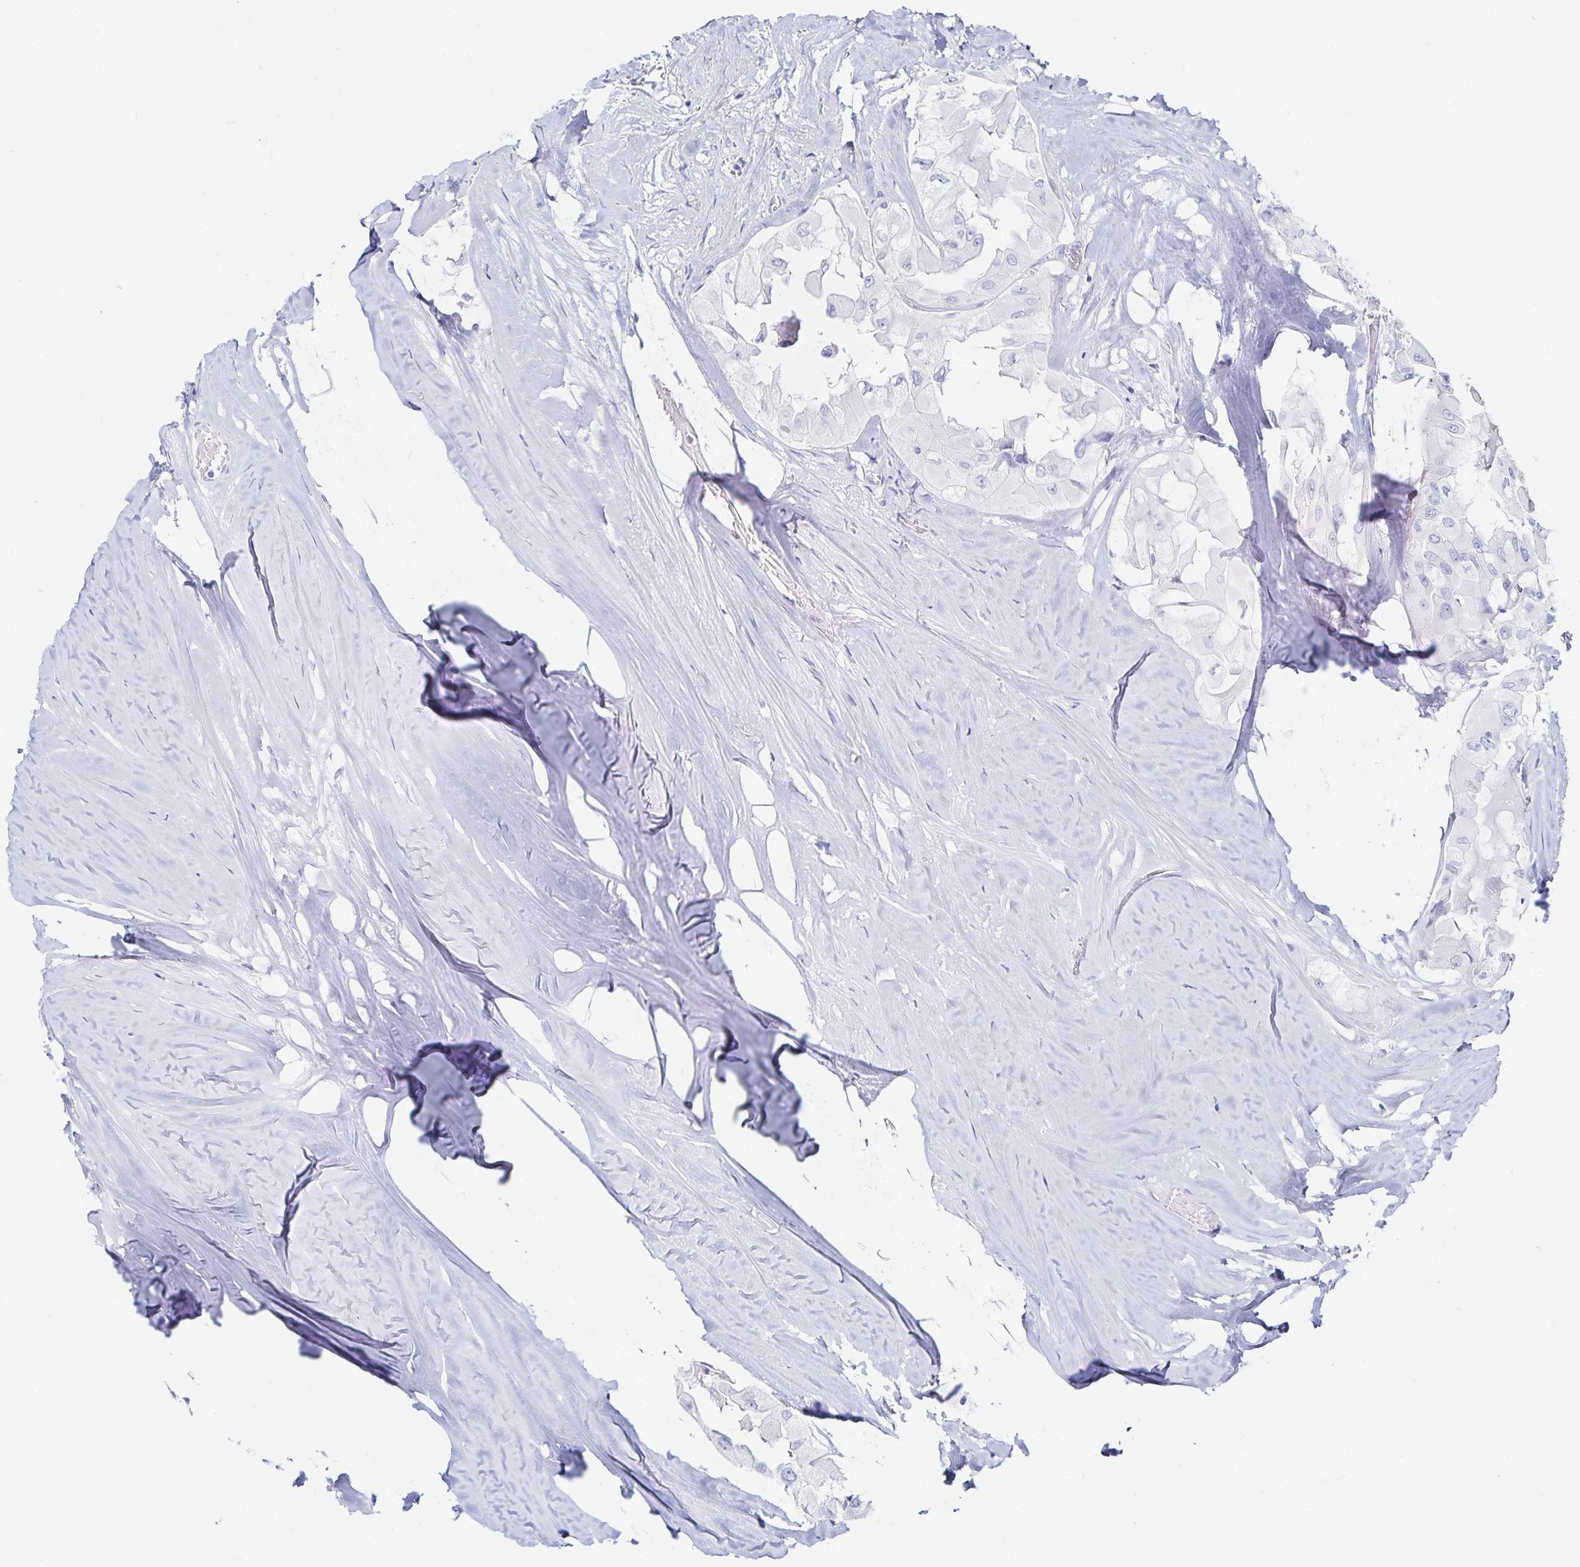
{"staining": {"intensity": "negative", "quantity": "none", "location": "none"}, "tissue": "thyroid cancer", "cell_type": "Tumor cells", "image_type": "cancer", "snomed": [{"axis": "morphology", "description": "Normal tissue, NOS"}, {"axis": "morphology", "description": "Papillary adenocarcinoma, NOS"}, {"axis": "topography", "description": "Thyroid gland"}], "caption": "Thyroid papillary adenocarcinoma stained for a protein using immunohistochemistry (IHC) shows no positivity tumor cells.", "gene": "TNIP1", "patient": {"sex": "female", "age": 59}}